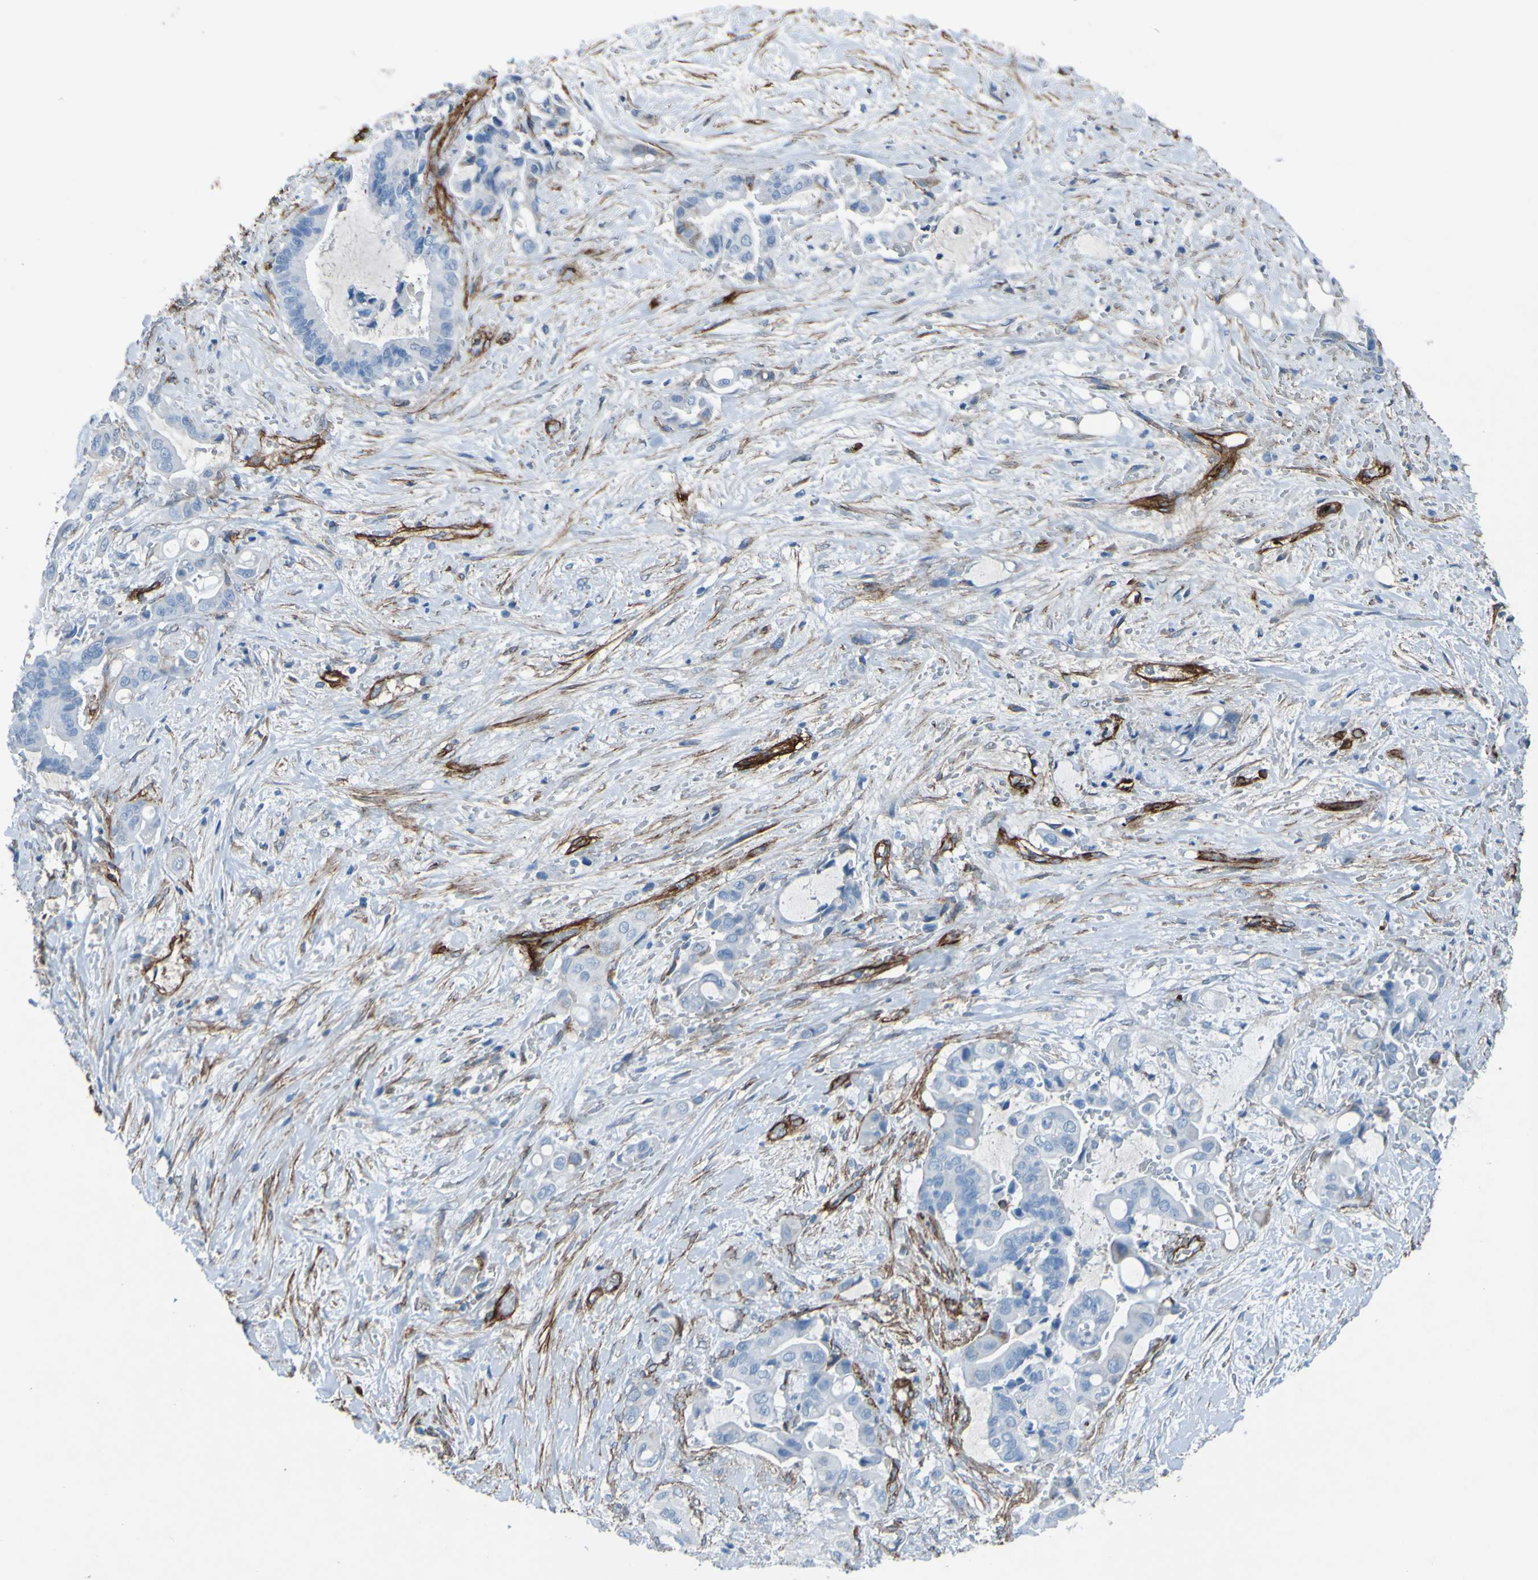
{"staining": {"intensity": "negative", "quantity": "none", "location": "none"}, "tissue": "liver cancer", "cell_type": "Tumor cells", "image_type": "cancer", "snomed": [{"axis": "morphology", "description": "Cholangiocarcinoma"}, {"axis": "topography", "description": "Liver"}], "caption": "Tumor cells are negative for brown protein staining in liver cancer (cholangiocarcinoma).", "gene": "COL4A2", "patient": {"sex": "female", "age": 61}}